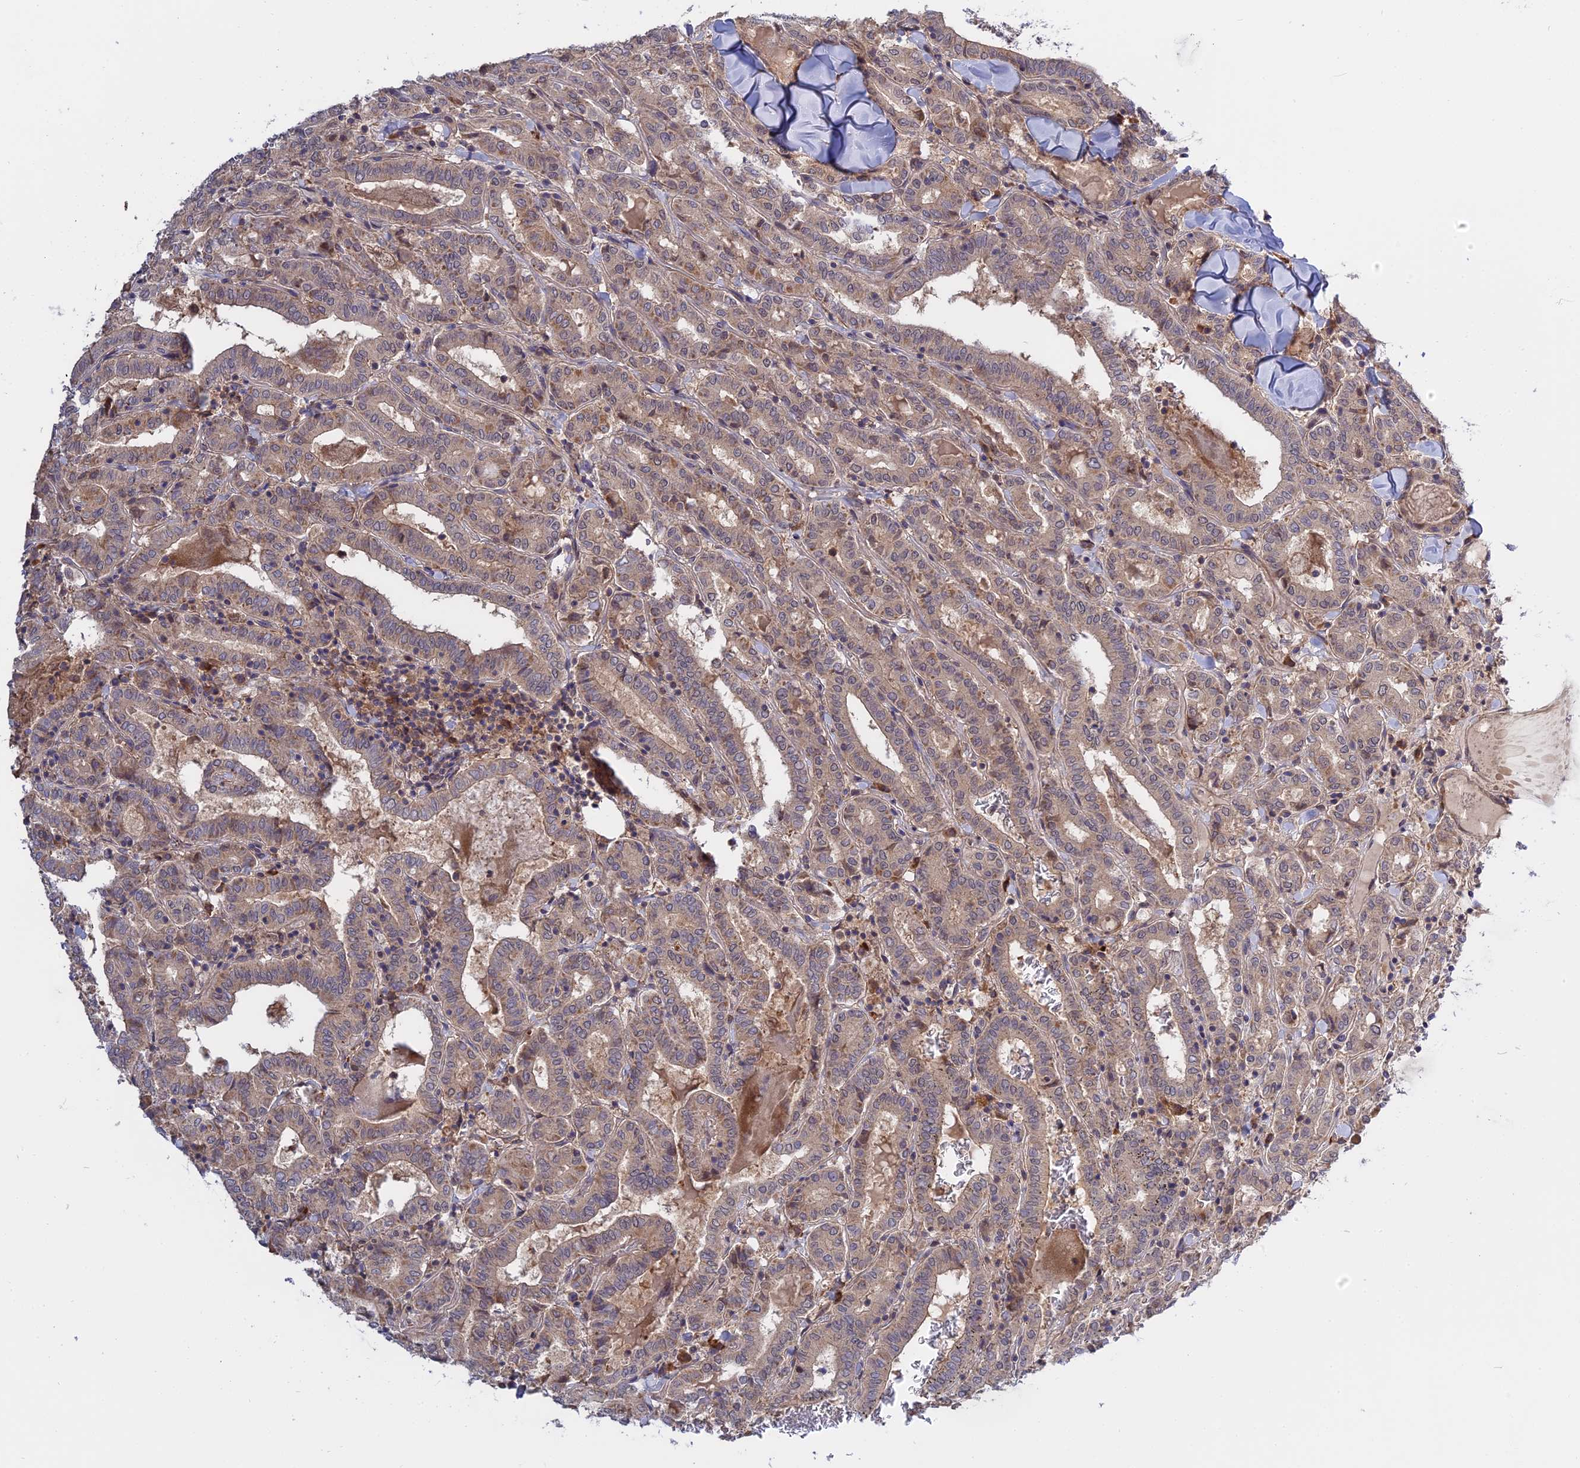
{"staining": {"intensity": "weak", "quantity": "25%-75%", "location": "cytoplasmic/membranous"}, "tissue": "thyroid cancer", "cell_type": "Tumor cells", "image_type": "cancer", "snomed": [{"axis": "morphology", "description": "Papillary adenocarcinoma, NOS"}, {"axis": "topography", "description": "Thyroid gland"}], "caption": "Human thyroid papillary adenocarcinoma stained for a protein (brown) reveals weak cytoplasmic/membranous positive staining in about 25%-75% of tumor cells.", "gene": "IL21R", "patient": {"sex": "female", "age": 72}}